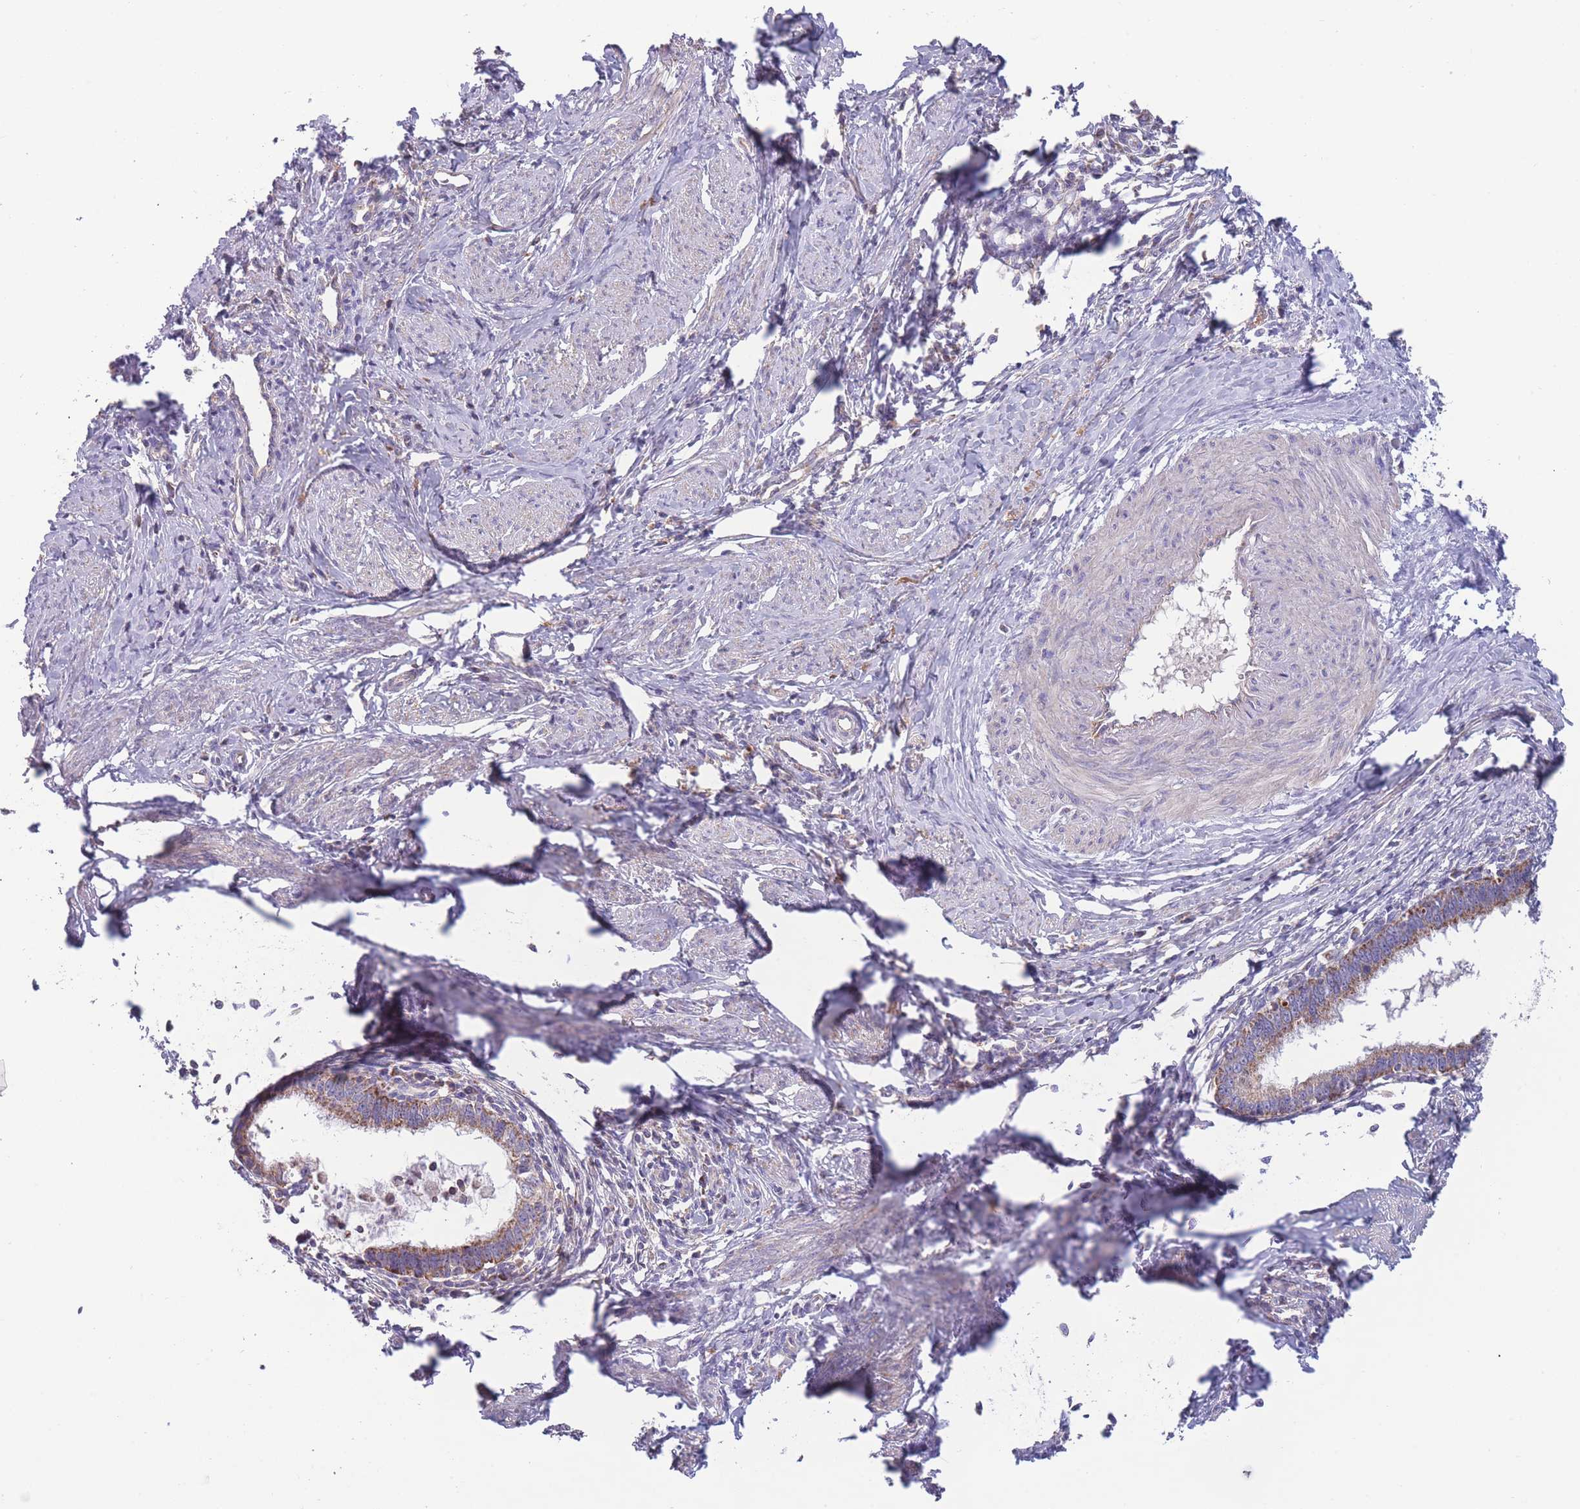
{"staining": {"intensity": "moderate", "quantity": ">75%", "location": "cytoplasmic/membranous"}, "tissue": "cervical cancer", "cell_type": "Tumor cells", "image_type": "cancer", "snomed": [{"axis": "morphology", "description": "Adenocarcinoma, NOS"}, {"axis": "topography", "description": "Cervix"}], "caption": "Immunohistochemical staining of human adenocarcinoma (cervical) displays moderate cytoplasmic/membranous protein positivity in approximately >75% of tumor cells. (DAB (3,3'-diaminobenzidine) = brown stain, brightfield microscopy at high magnification).", "gene": "SLC25A42", "patient": {"sex": "female", "age": 36}}